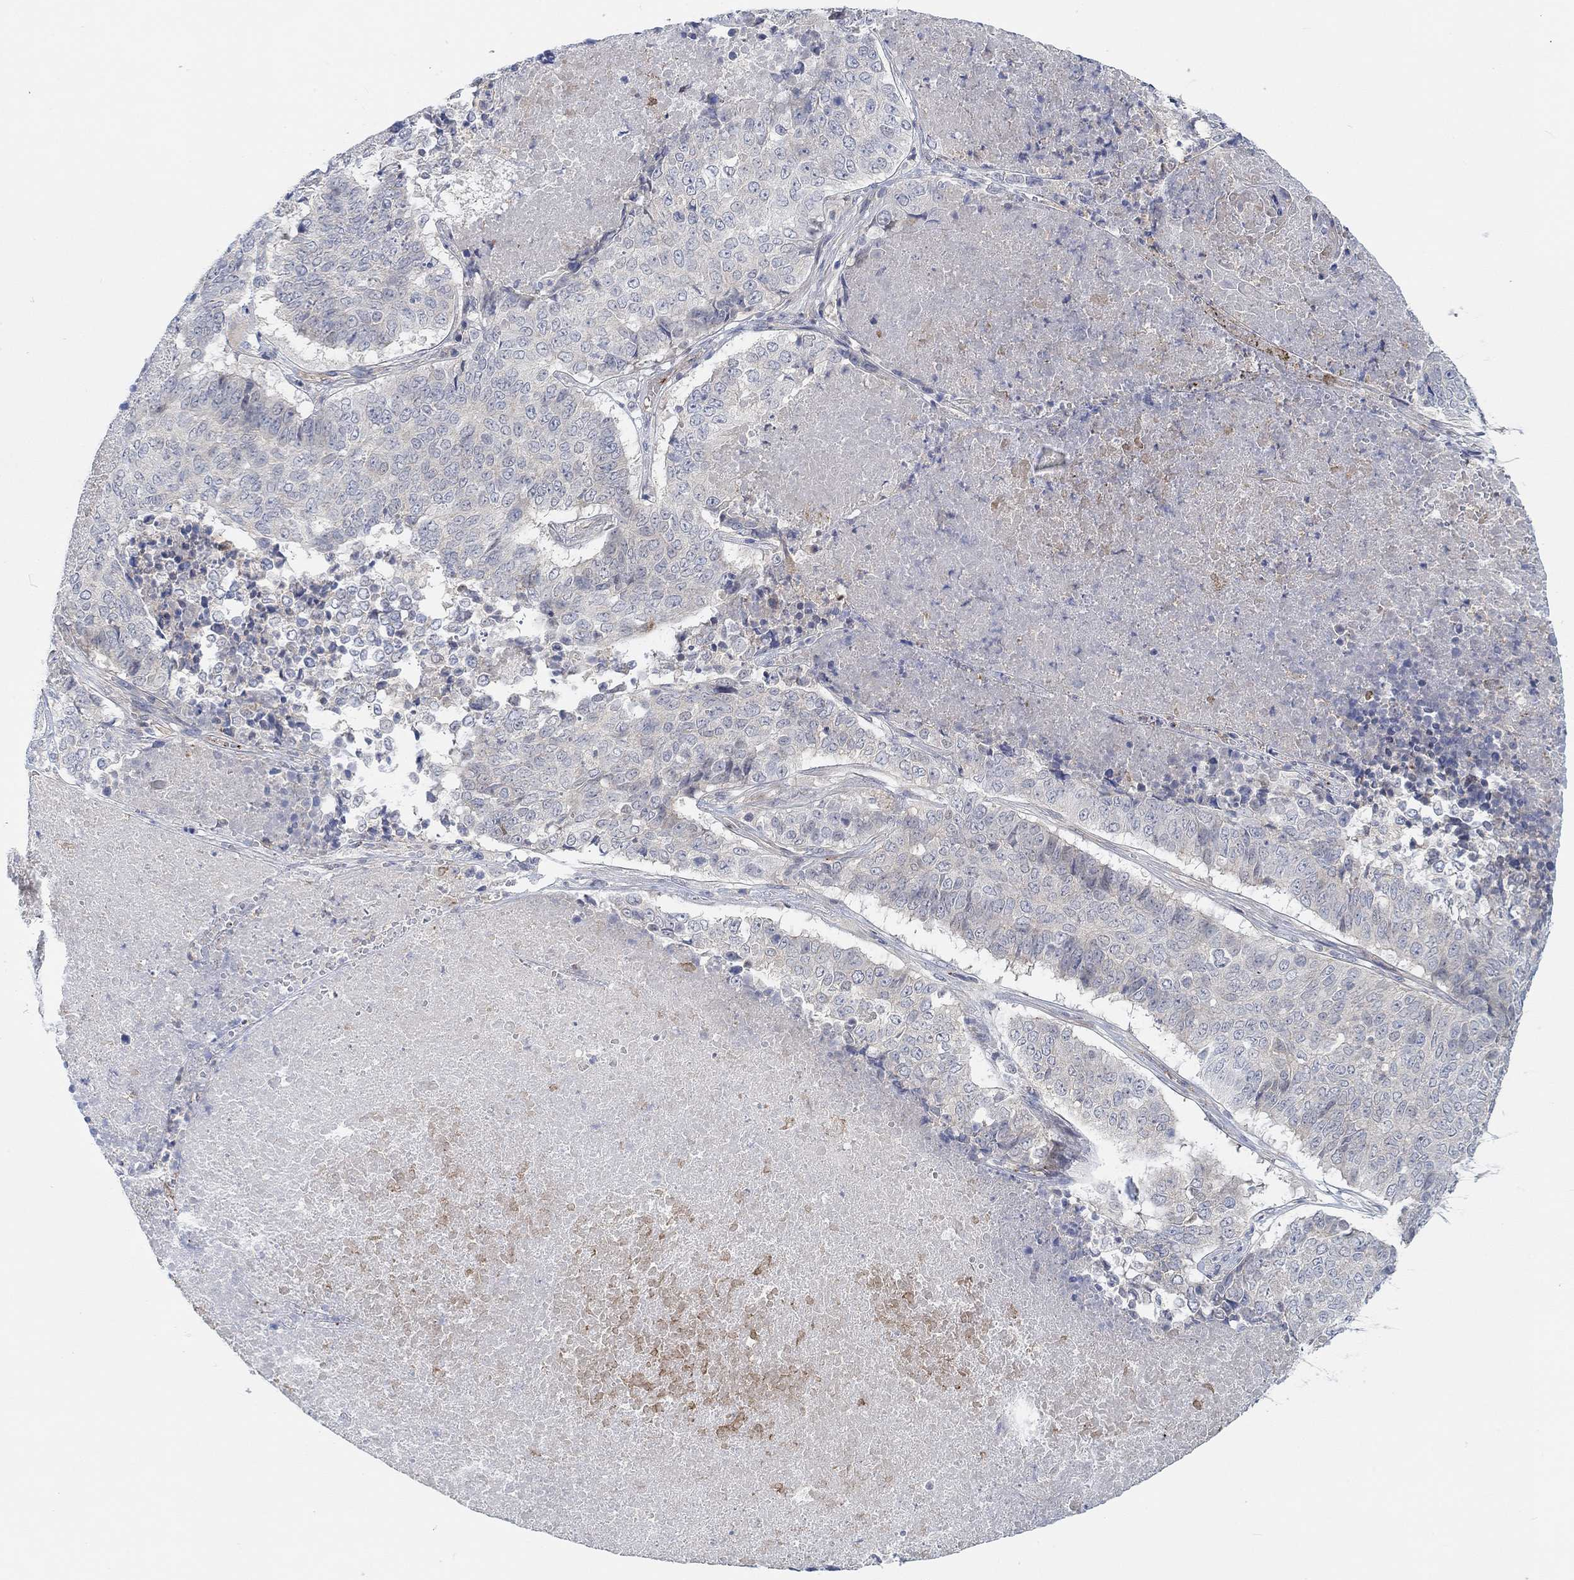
{"staining": {"intensity": "negative", "quantity": "none", "location": "none"}, "tissue": "lung cancer", "cell_type": "Tumor cells", "image_type": "cancer", "snomed": [{"axis": "morphology", "description": "Squamous cell carcinoma, NOS"}, {"axis": "topography", "description": "Lung"}], "caption": "An immunohistochemistry (IHC) histopathology image of lung cancer (squamous cell carcinoma) is shown. There is no staining in tumor cells of lung cancer (squamous cell carcinoma).", "gene": "PMFBP1", "patient": {"sex": "male", "age": 64}}